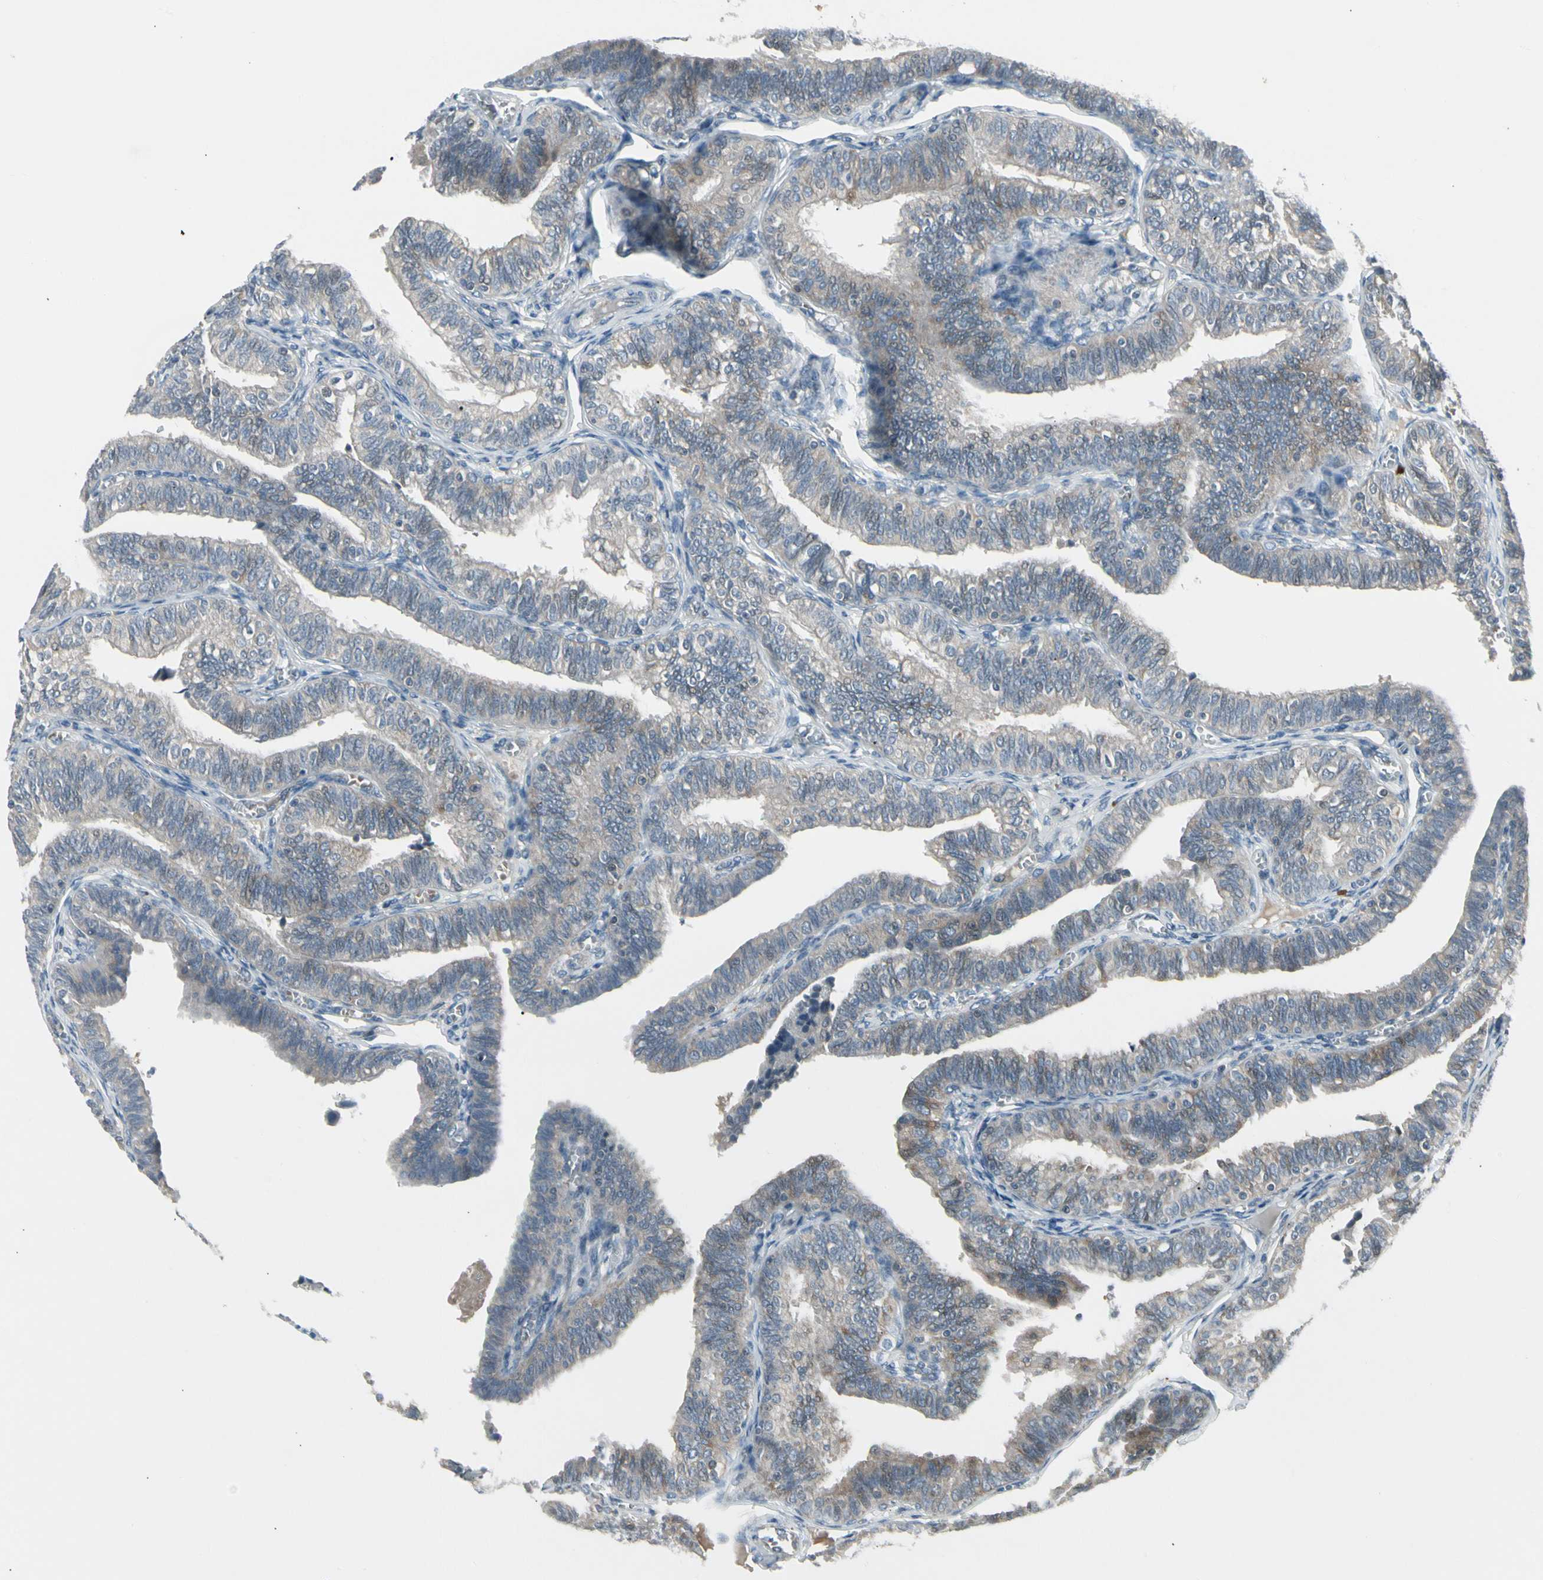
{"staining": {"intensity": "weak", "quantity": ">75%", "location": "cytoplasmic/membranous"}, "tissue": "fallopian tube", "cell_type": "Glandular cells", "image_type": "normal", "snomed": [{"axis": "morphology", "description": "Normal tissue, NOS"}, {"axis": "topography", "description": "Fallopian tube"}], "caption": "Protein analysis of normal fallopian tube demonstrates weak cytoplasmic/membranous positivity in approximately >75% of glandular cells. (IHC, brightfield microscopy, high magnification).", "gene": "PANK2", "patient": {"sex": "female", "age": 46}}